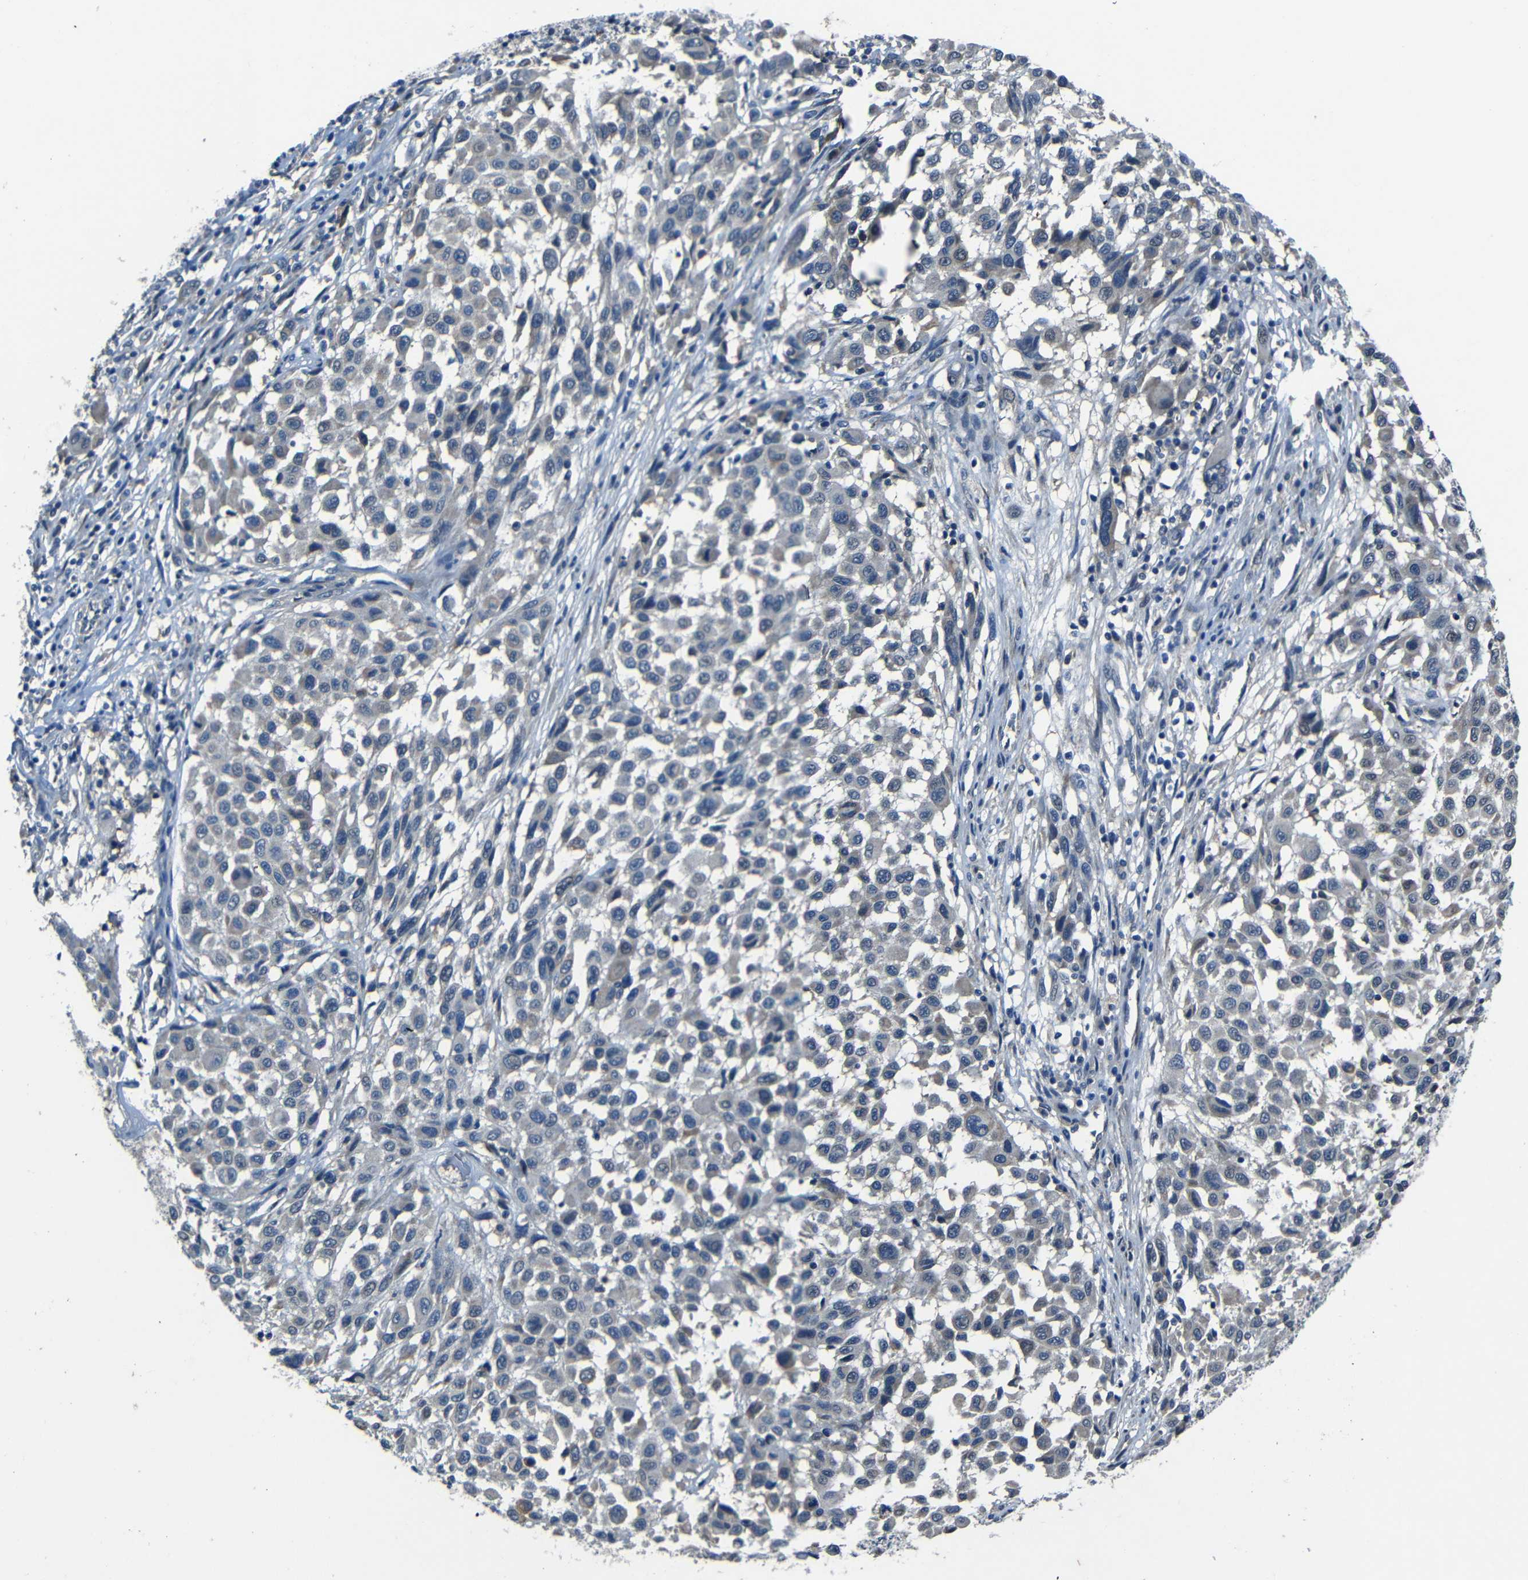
{"staining": {"intensity": "negative", "quantity": "none", "location": "none"}, "tissue": "melanoma", "cell_type": "Tumor cells", "image_type": "cancer", "snomed": [{"axis": "morphology", "description": "Malignant melanoma, Metastatic site"}, {"axis": "topography", "description": "Lymph node"}], "caption": "Immunohistochemistry photomicrograph of neoplastic tissue: human melanoma stained with DAB shows no significant protein expression in tumor cells.", "gene": "SLA", "patient": {"sex": "male", "age": 61}}